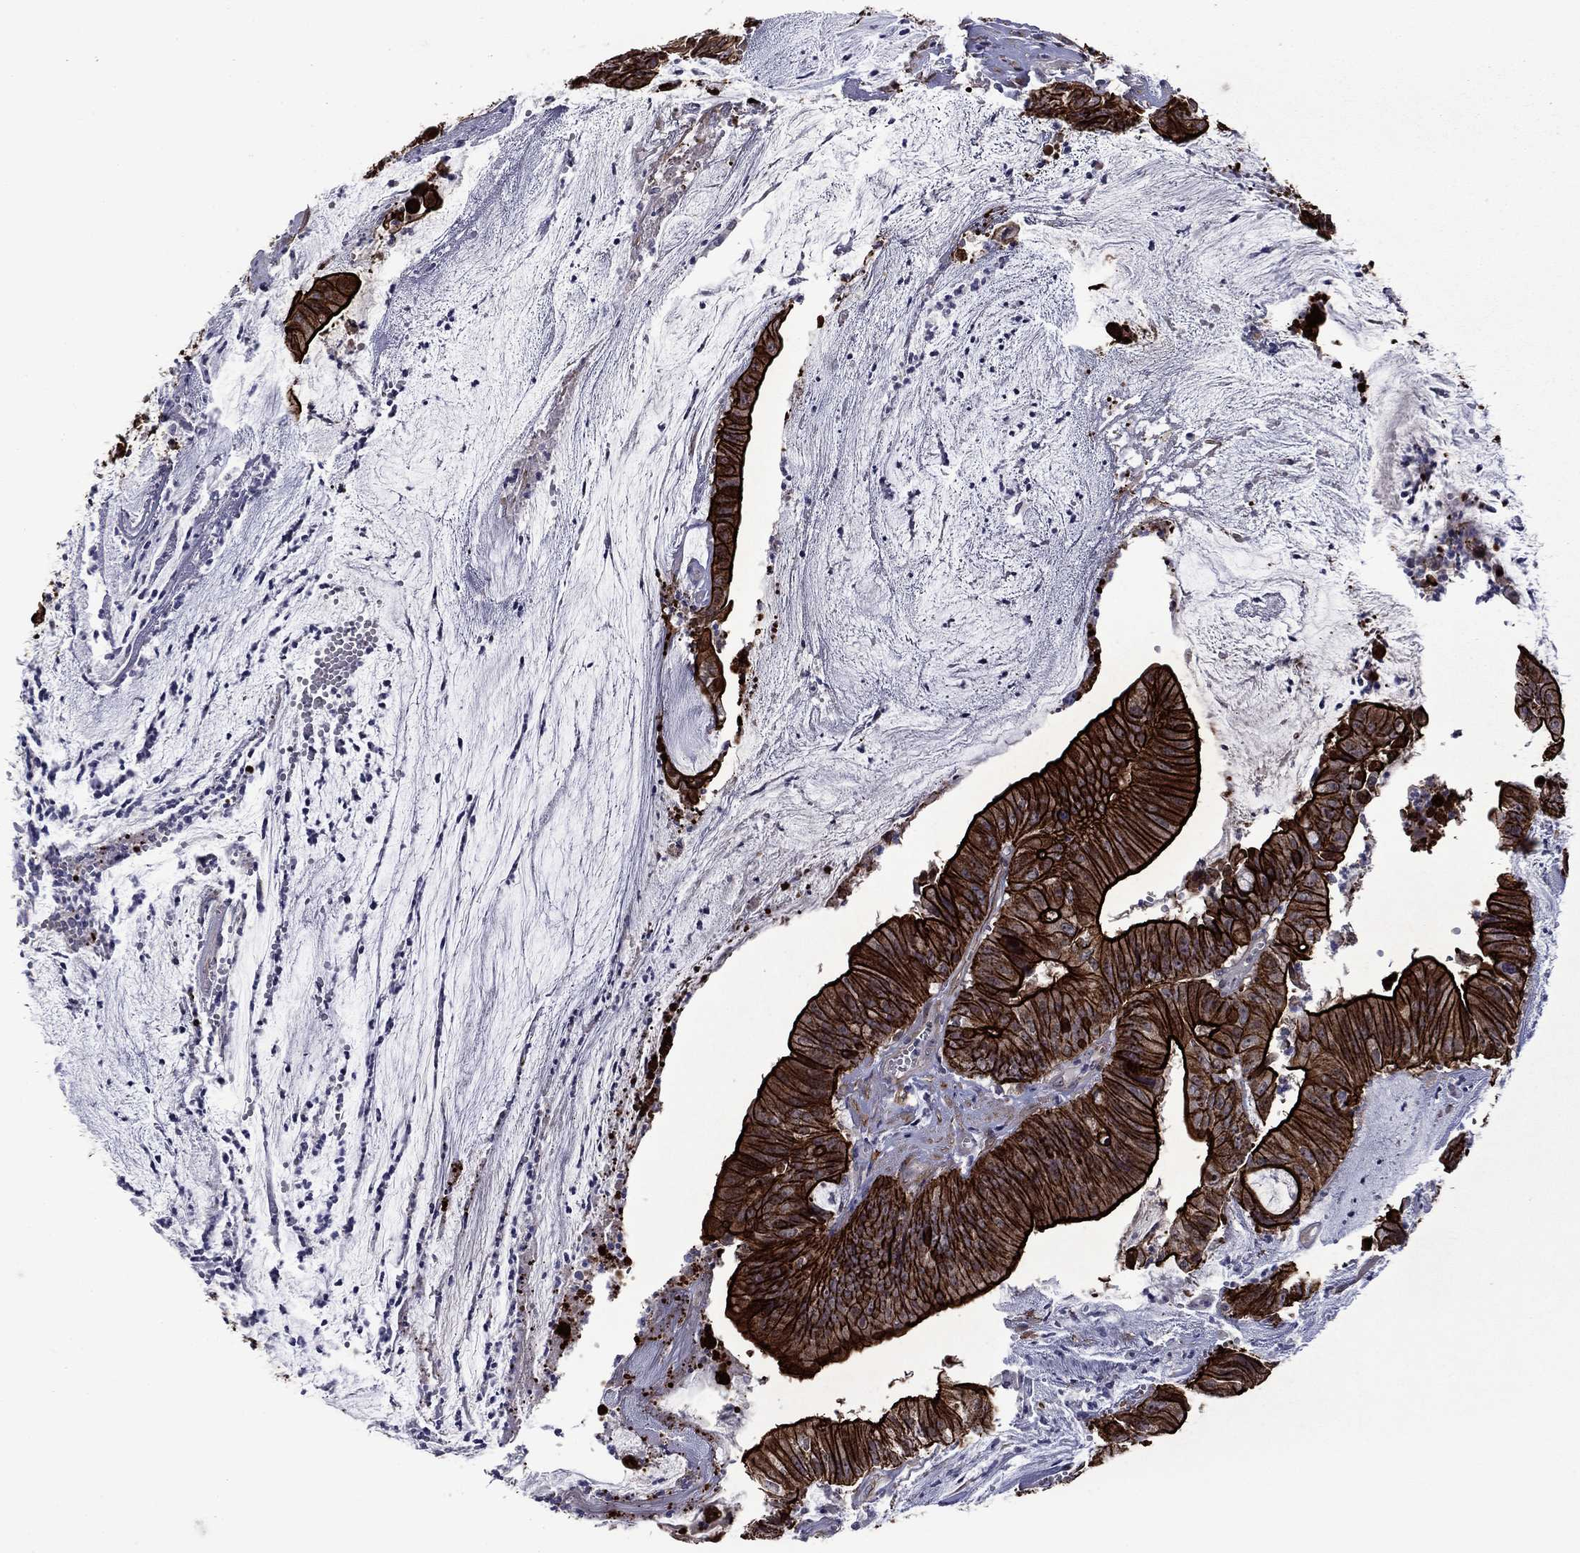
{"staining": {"intensity": "strong", "quantity": ">75%", "location": "cytoplasmic/membranous"}, "tissue": "colorectal cancer", "cell_type": "Tumor cells", "image_type": "cancer", "snomed": [{"axis": "morphology", "description": "Adenocarcinoma, NOS"}, {"axis": "topography", "description": "Colon"}], "caption": "Immunohistochemical staining of human colorectal cancer (adenocarcinoma) reveals high levels of strong cytoplasmic/membranous expression in approximately >75% of tumor cells. Using DAB (brown) and hematoxylin (blue) stains, captured at high magnification using brightfield microscopy.", "gene": "LMO7", "patient": {"sex": "female", "age": 69}}